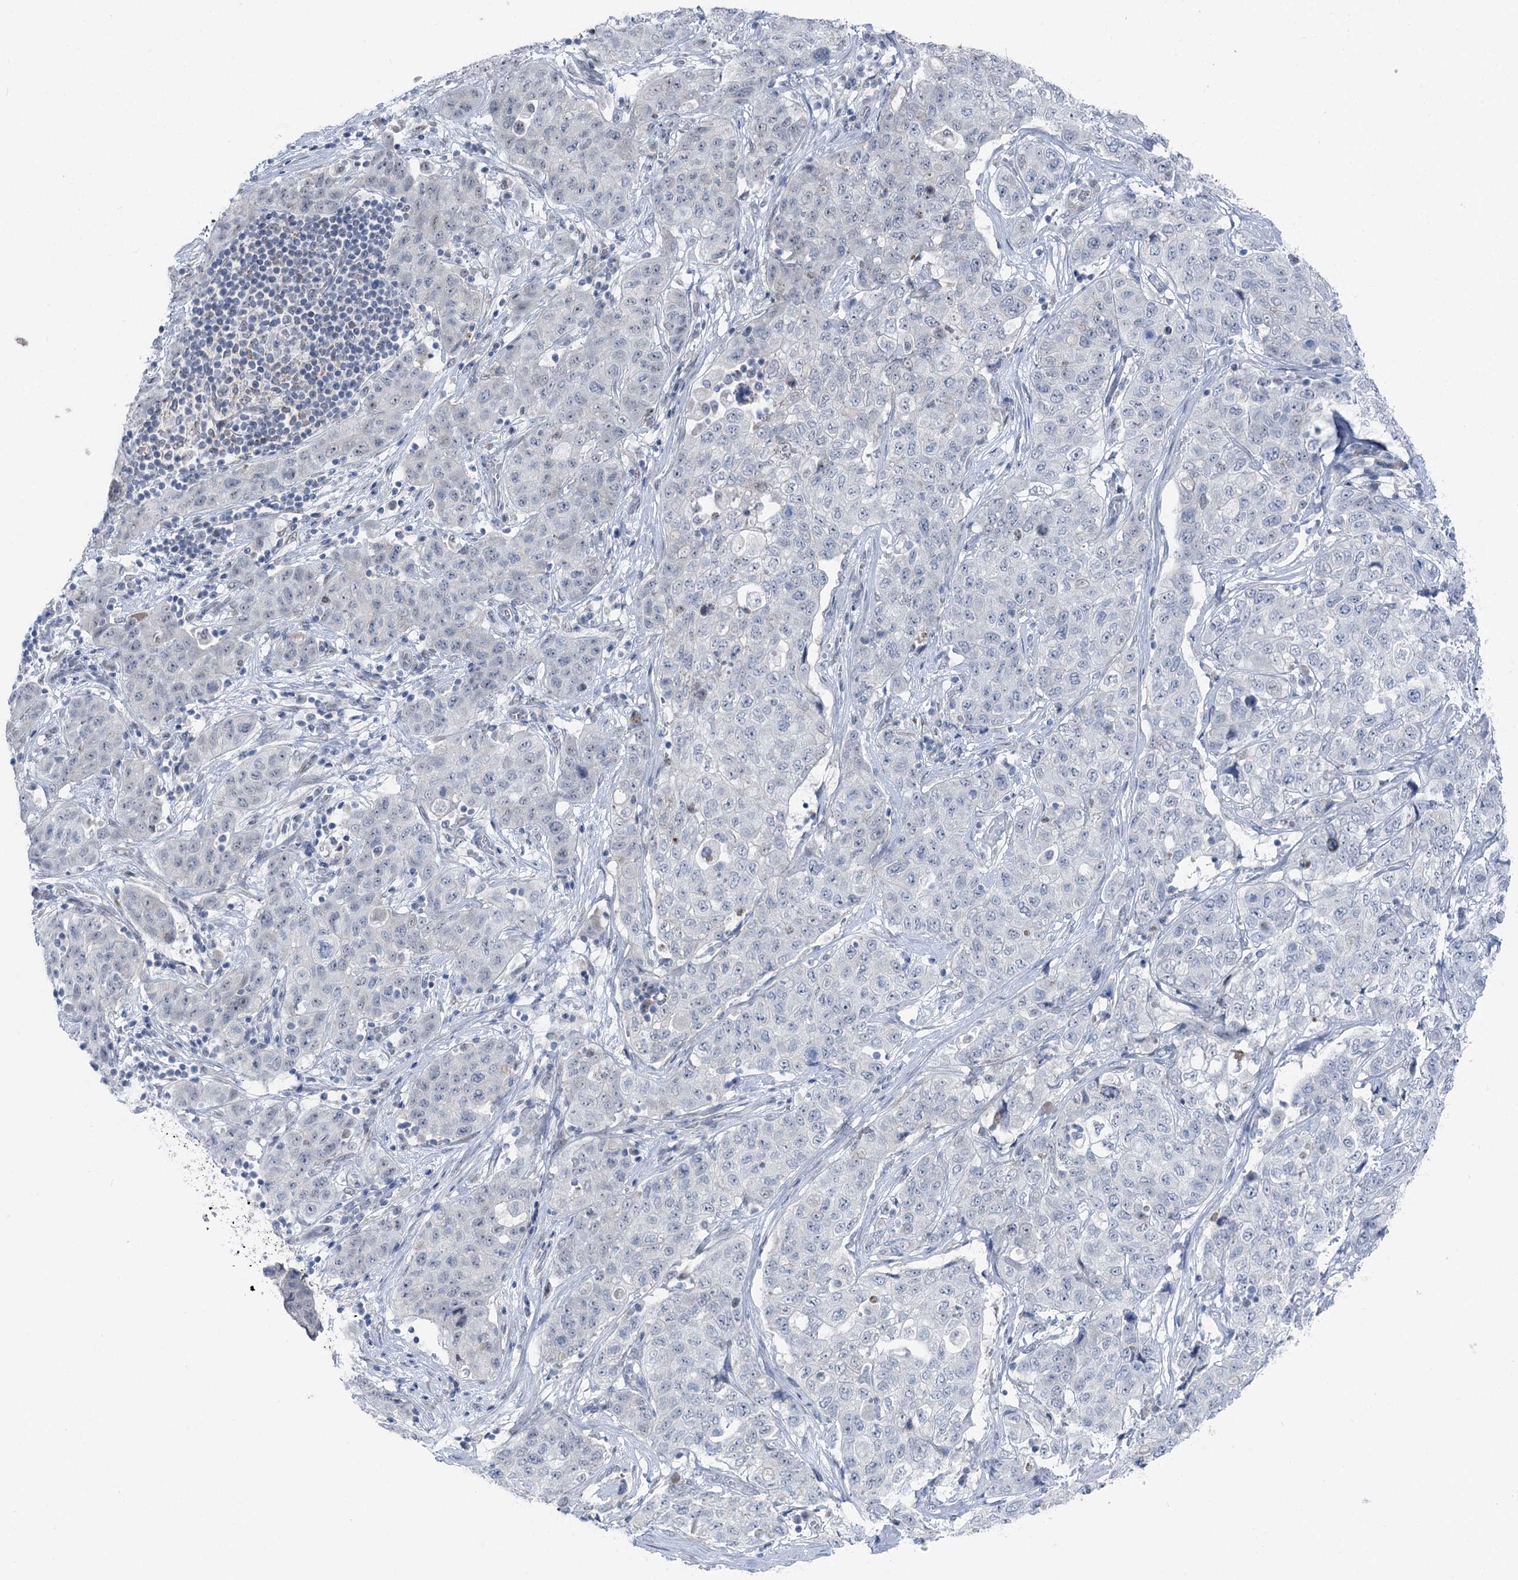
{"staining": {"intensity": "negative", "quantity": "none", "location": "none"}, "tissue": "stomach cancer", "cell_type": "Tumor cells", "image_type": "cancer", "snomed": [{"axis": "morphology", "description": "Normal tissue, NOS"}, {"axis": "morphology", "description": "Adenocarcinoma, NOS"}, {"axis": "topography", "description": "Lymph node"}, {"axis": "topography", "description": "Stomach"}], "caption": "Immunohistochemistry (IHC) image of stomach adenocarcinoma stained for a protein (brown), which demonstrates no expression in tumor cells.", "gene": "STEEP1", "patient": {"sex": "male", "age": 48}}